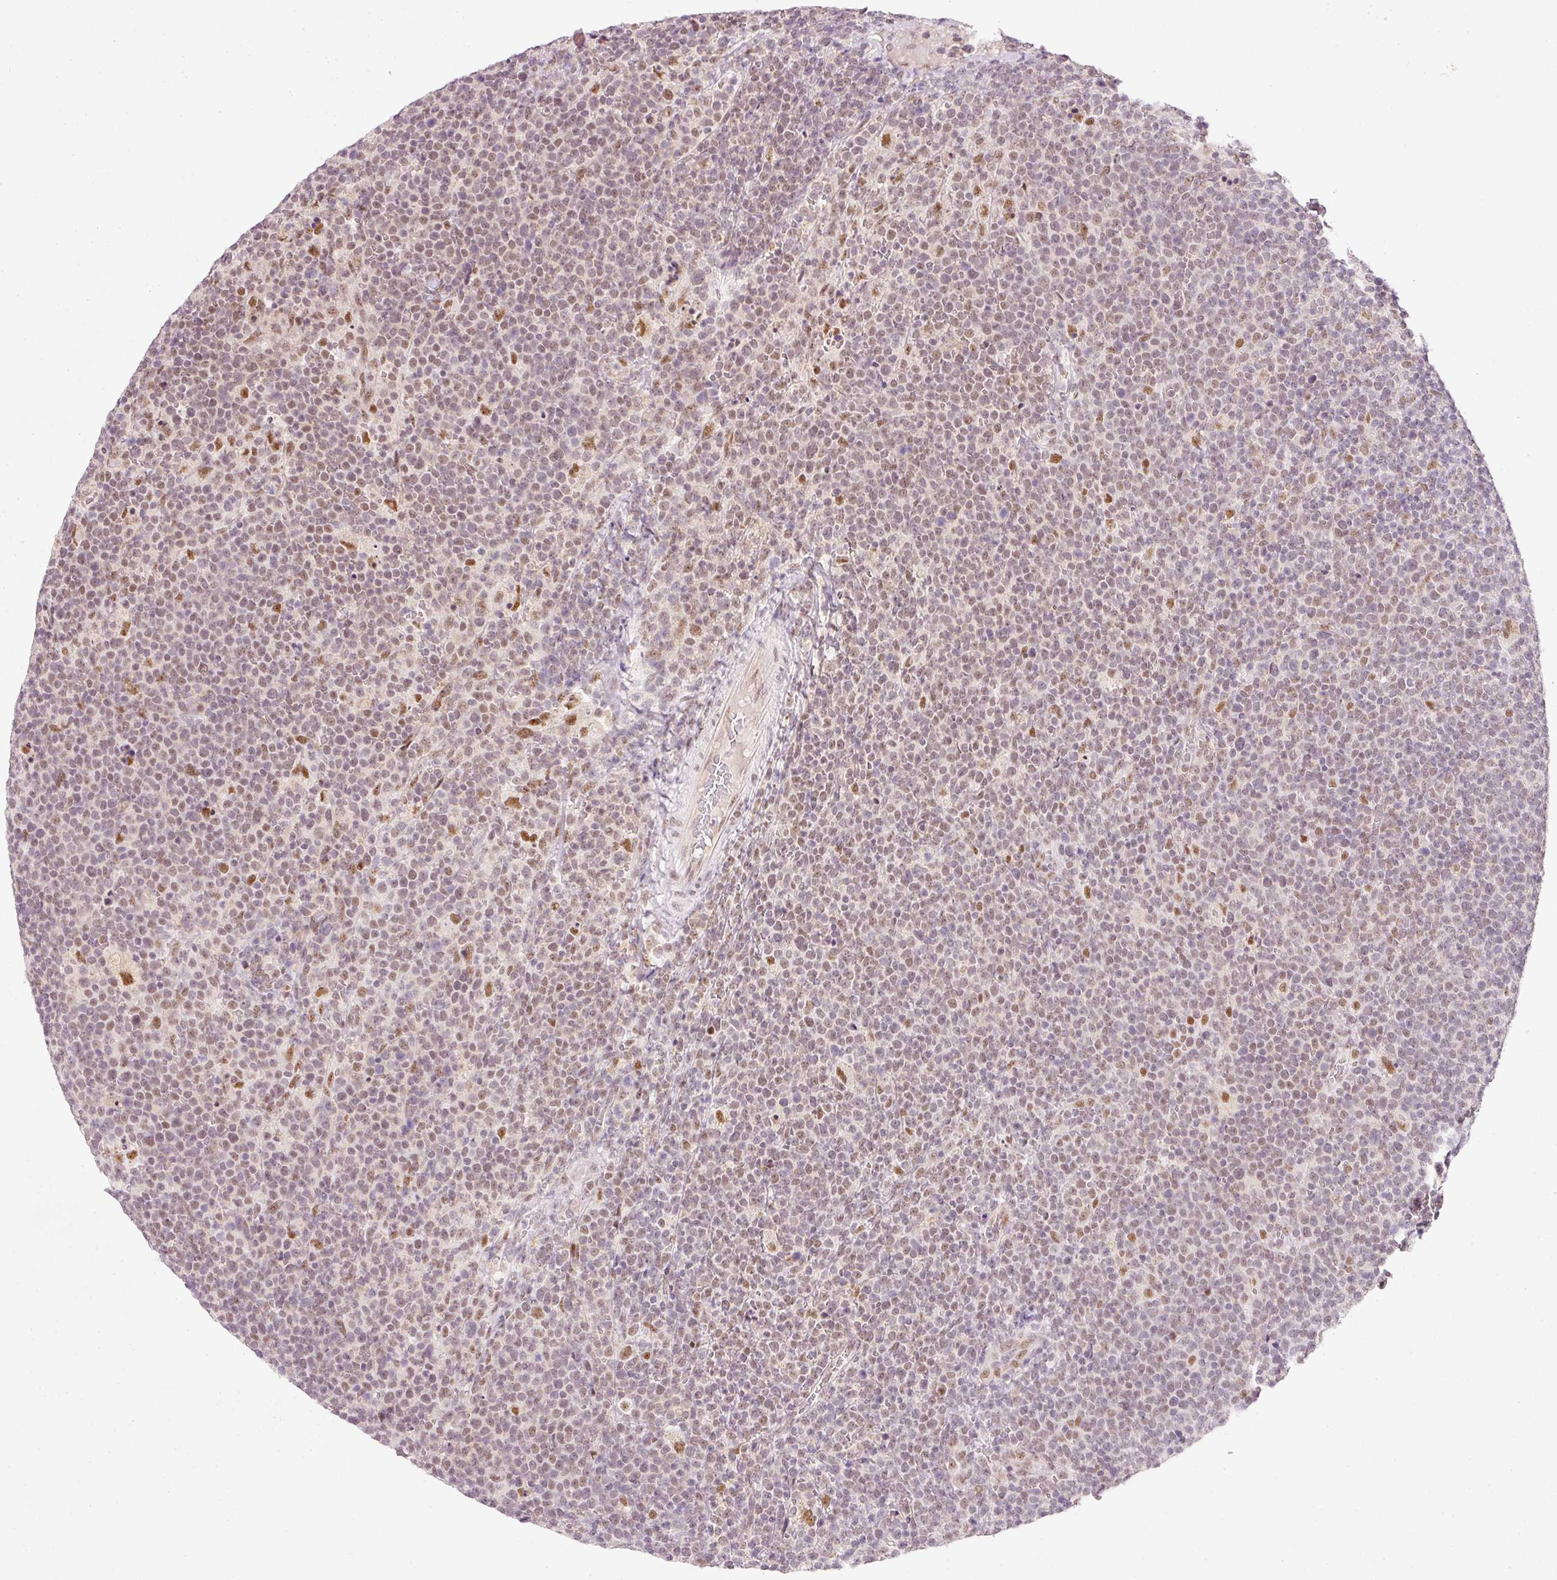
{"staining": {"intensity": "weak", "quantity": "25%-75%", "location": "nuclear"}, "tissue": "lymphoma", "cell_type": "Tumor cells", "image_type": "cancer", "snomed": [{"axis": "morphology", "description": "Malignant lymphoma, non-Hodgkin's type, High grade"}, {"axis": "topography", "description": "Lymph node"}], "caption": "Immunohistochemistry of human malignant lymphoma, non-Hodgkin's type (high-grade) exhibits low levels of weak nuclear staining in approximately 25%-75% of tumor cells.", "gene": "FSTL3", "patient": {"sex": "male", "age": 61}}